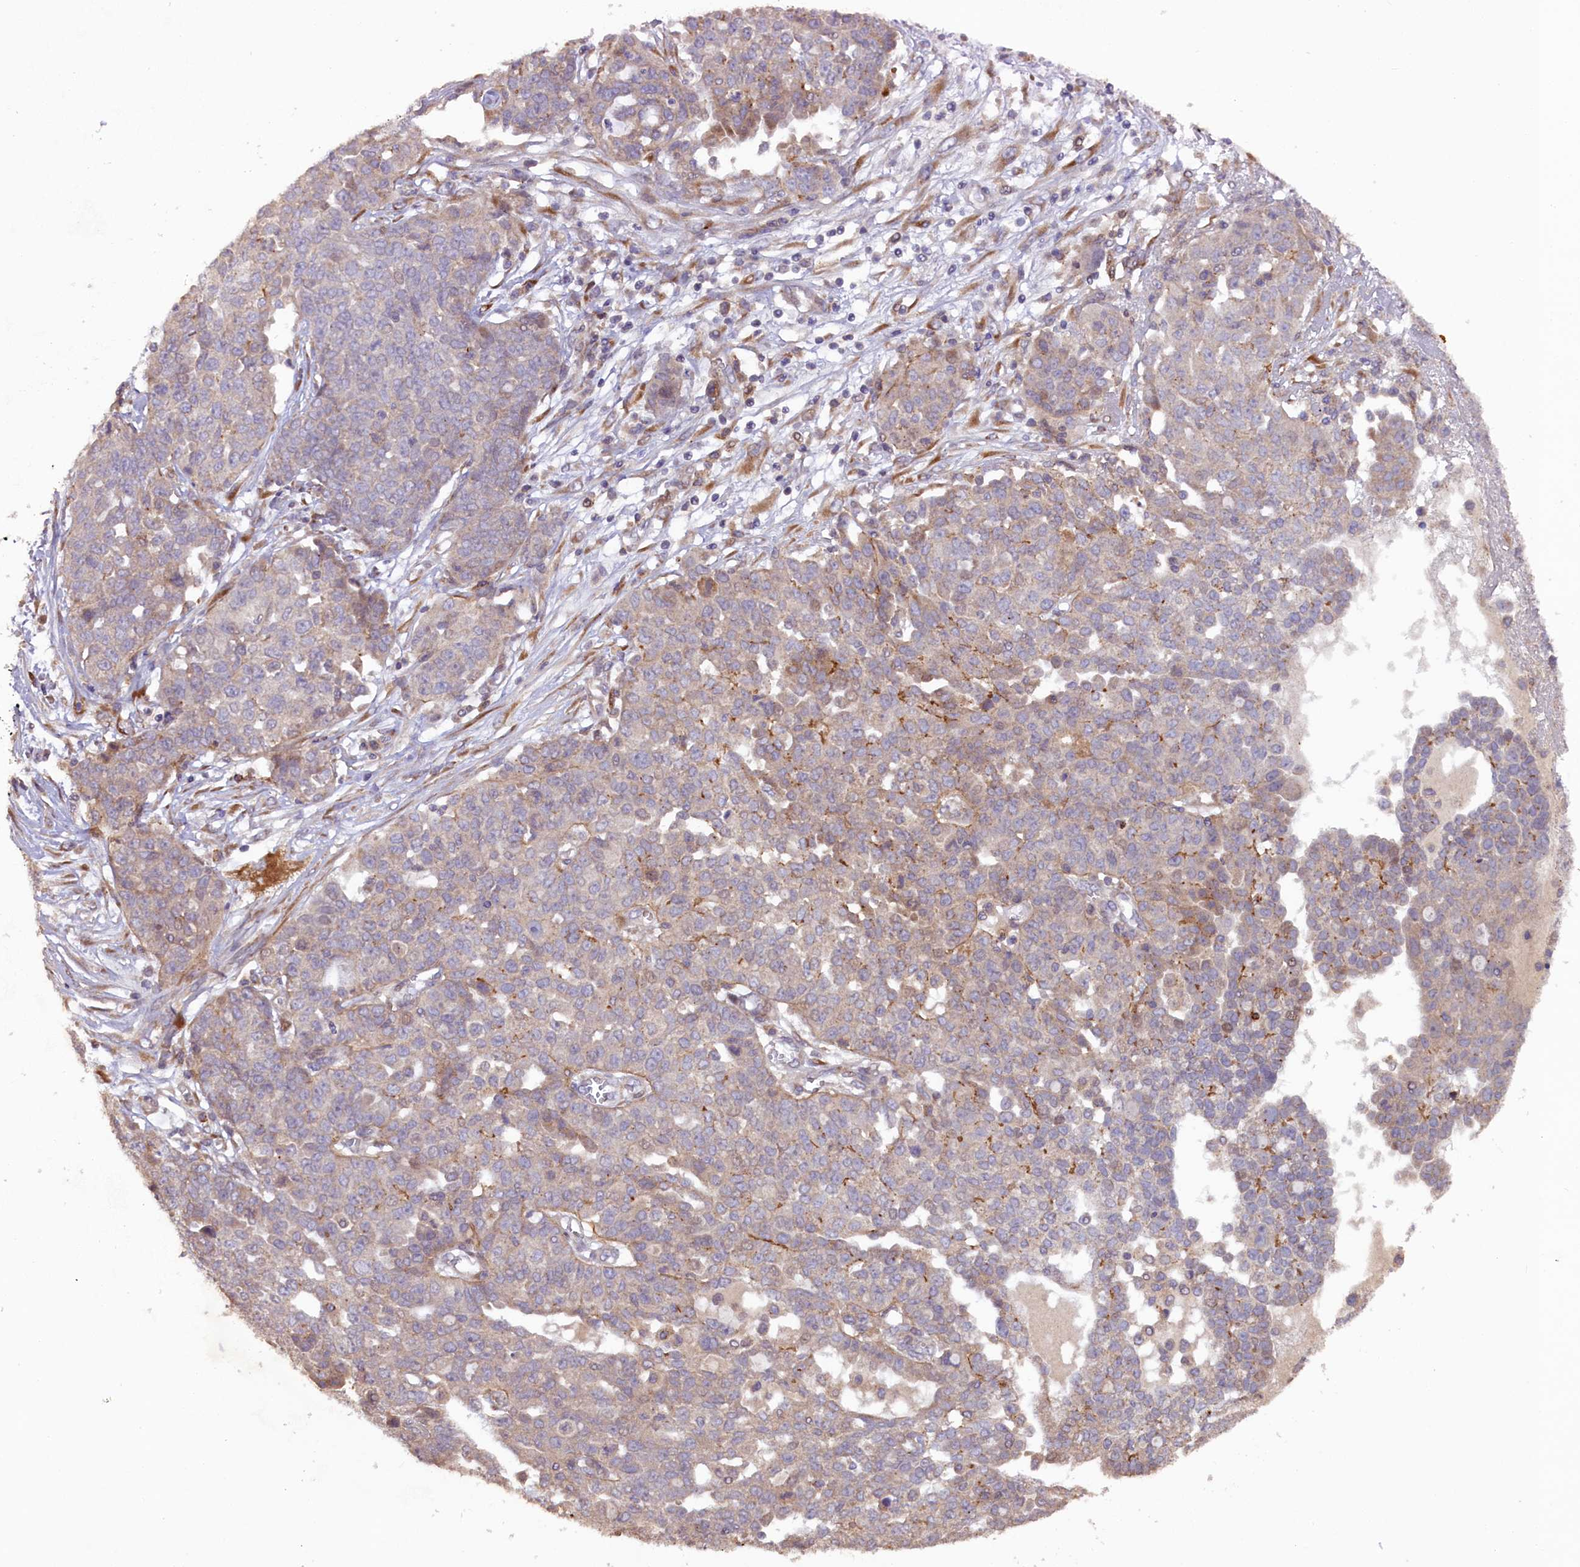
{"staining": {"intensity": "moderate", "quantity": "<25%", "location": "cytoplasmic/membranous"}, "tissue": "ovarian cancer", "cell_type": "Tumor cells", "image_type": "cancer", "snomed": [{"axis": "morphology", "description": "Cystadenocarcinoma, serous, NOS"}, {"axis": "topography", "description": "Soft tissue"}, {"axis": "topography", "description": "Ovary"}], "caption": "Ovarian serous cystadenocarcinoma tissue demonstrates moderate cytoplasmic/membranous positivity in about <25% of tumor cells, visualized by immunohistochemistry.", "gene": "SSC5D", "patient": {"sex": "female", "age": 57}}